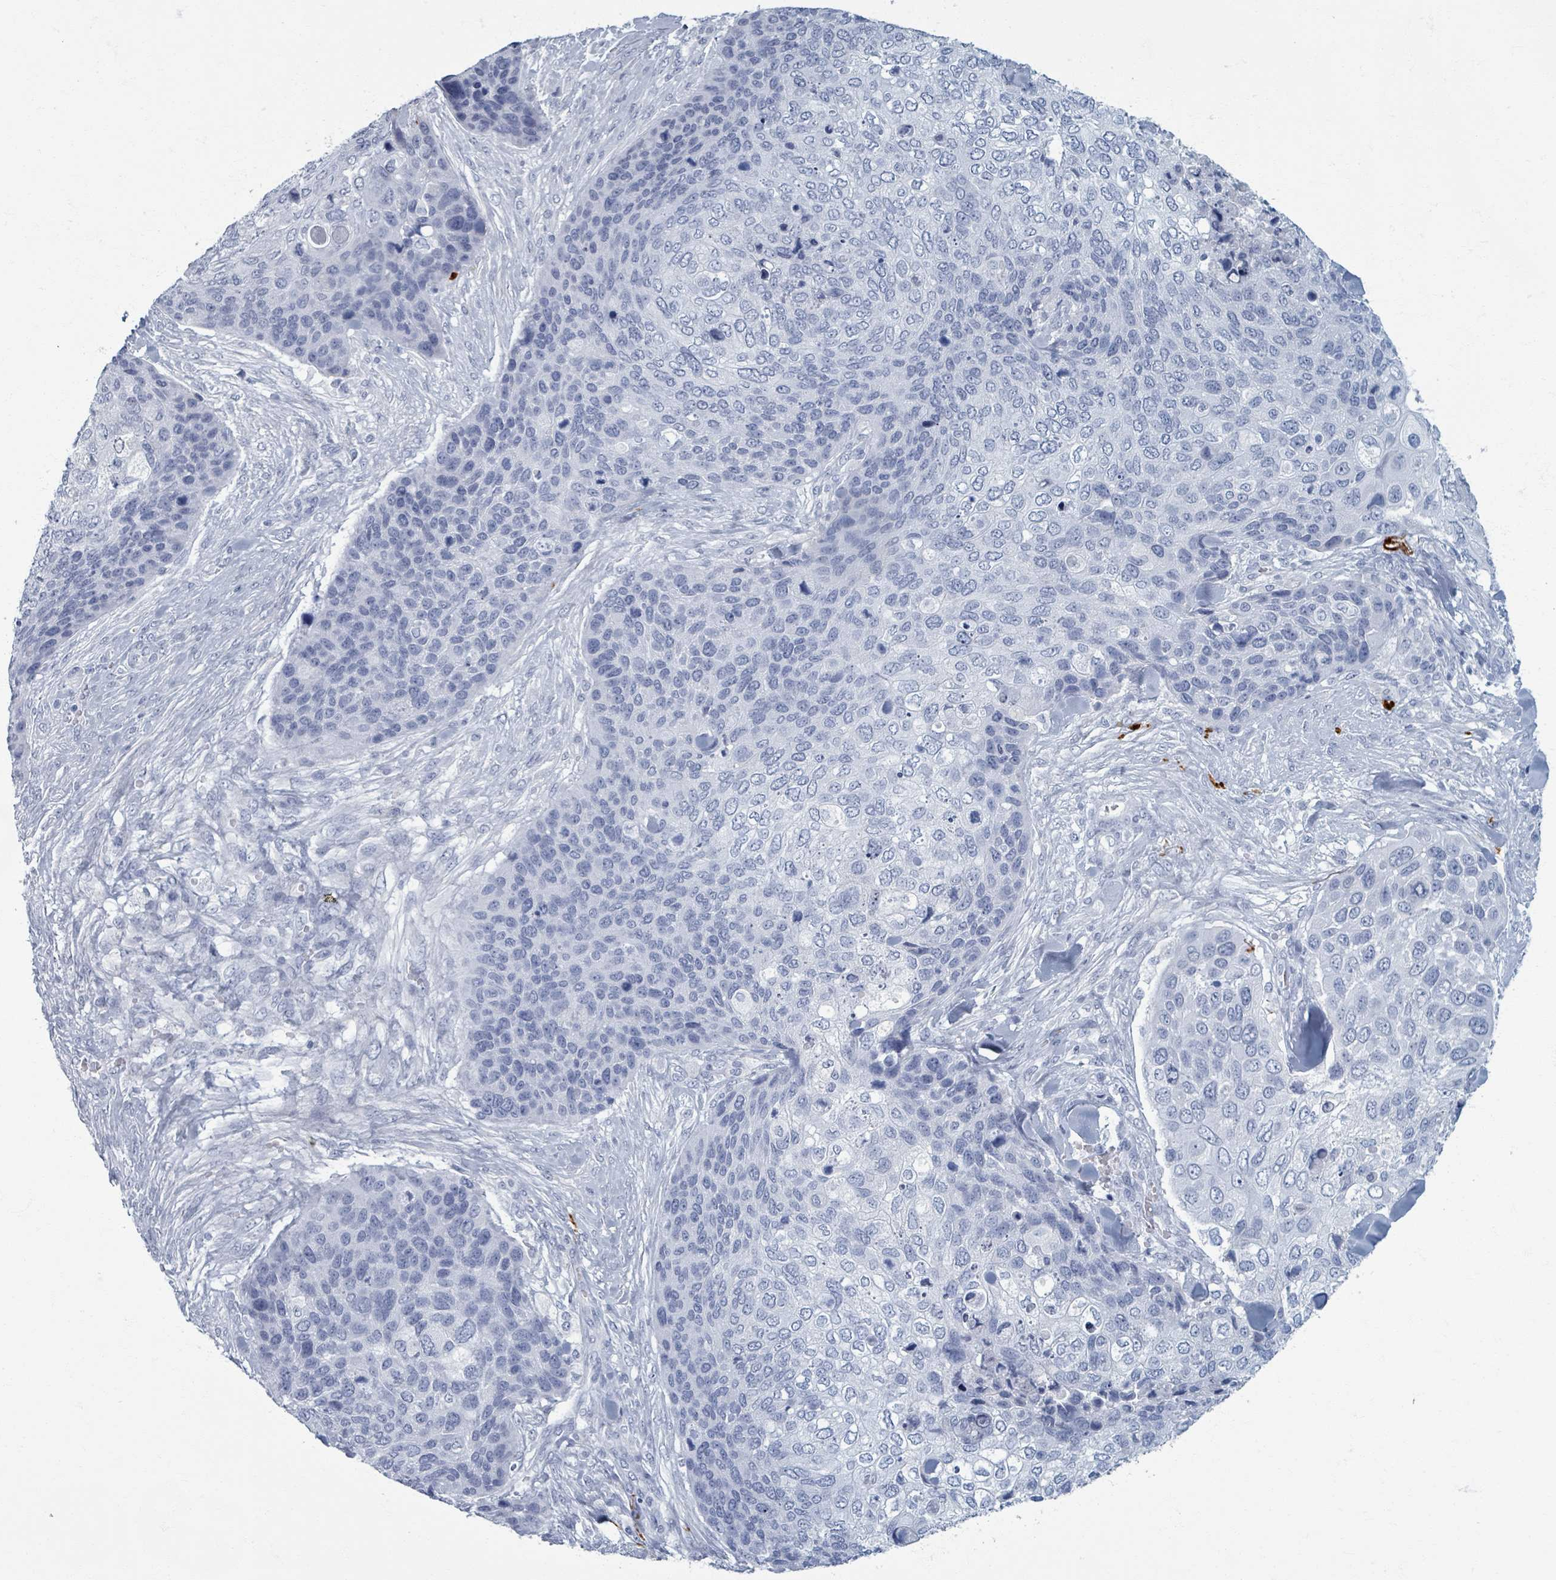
{"staining": {"intensity": "negative", "quantity": "none", "location": "none"}, "tissue": "skin cancer", "cell_type": "Tumor cells", "image_type": "cancer", "snomed": [{"axis": "morphology", "description": "Basal cell carcinoma"}, {"axis": "topography", "description": "Skin"}], "caption": "A high-resolution image shows IHC staining of skin cancer, which demonstrates no significant staining in tumor cells.", "gene": "TAS2R1", "patient": {"sex": "female", "age": 74}}